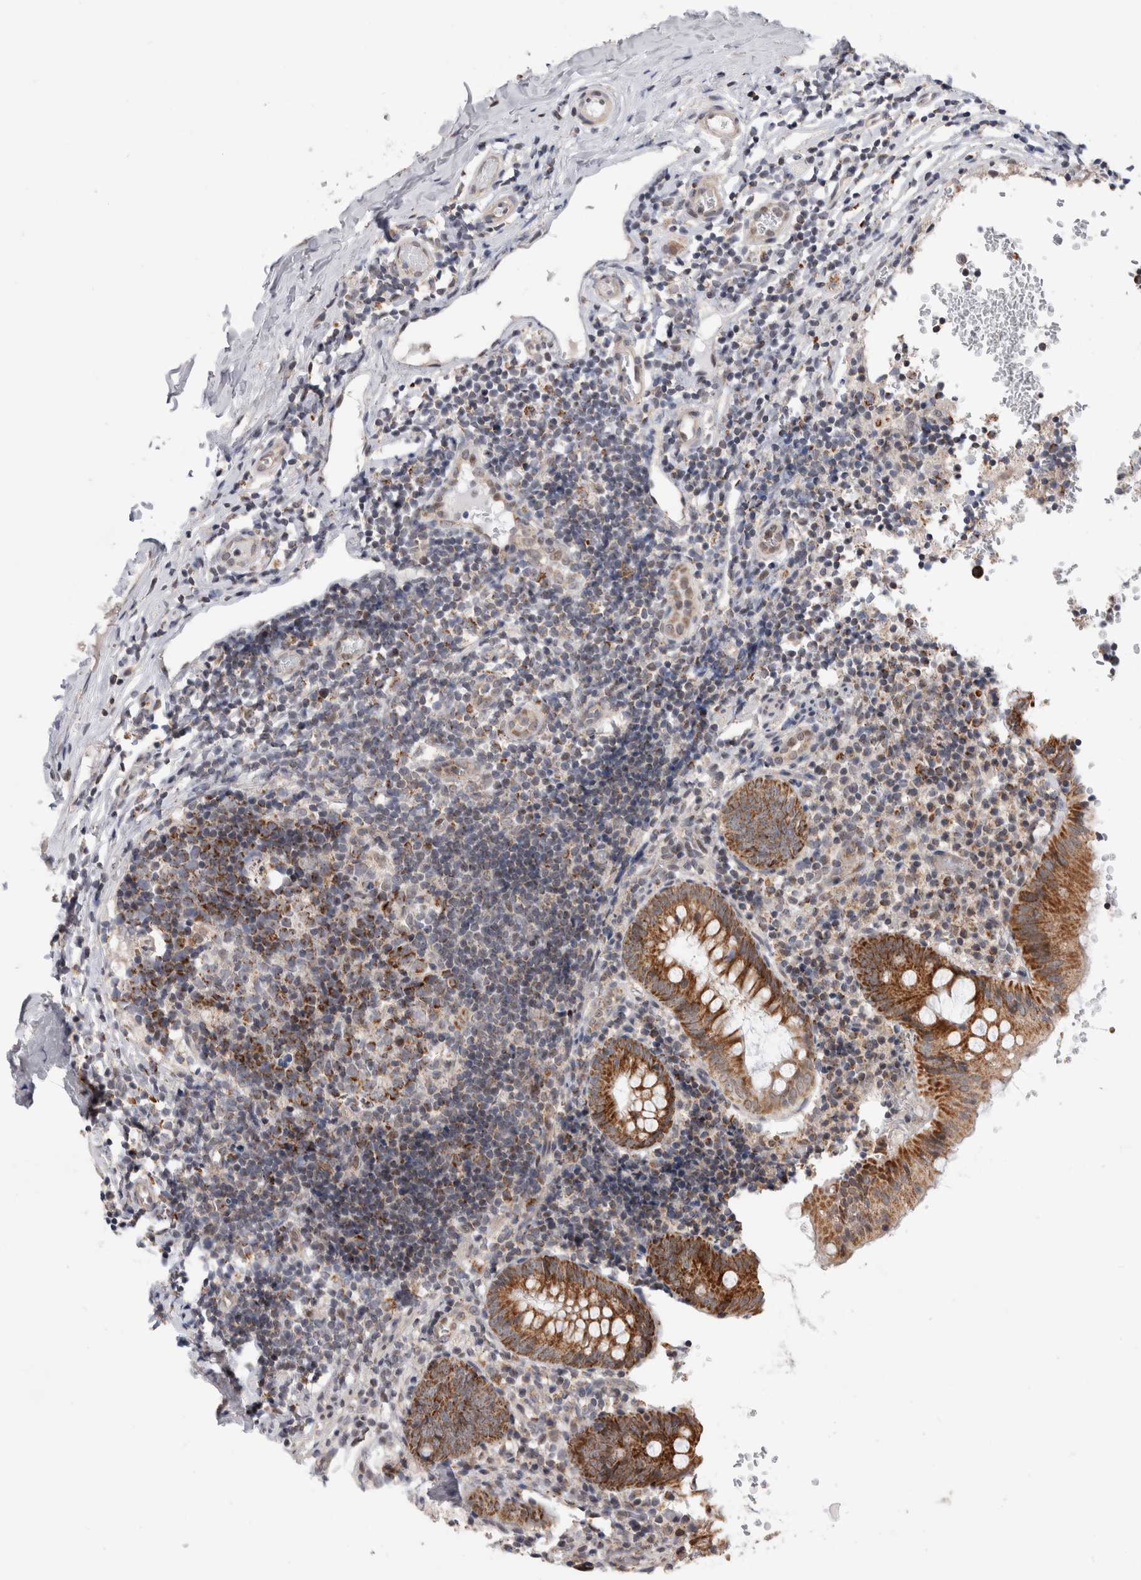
{"staining": {"intensity": "strong", "quantity": ">75%", "location": "cytoplasmic/membranous"}, "tissue": "appendix", "cell_type": "Glandular cells", "image_type": "normal", "snomed": [{"axis": "morphology", "description": "Normal tissue, NOS"}, {"axis": "topography", "description": "Appendix"}], "caption": "This photomicrograph demonstrates normal appendix stained with immunohistochemistry to label a protein in brown. The cytoplasmic/membranous of glandular cells show strong positivity for the protein. Nuclei are counter-stained blue.", "gene": "MRPL37", "patient": {"sex": "male", "age": 8}}